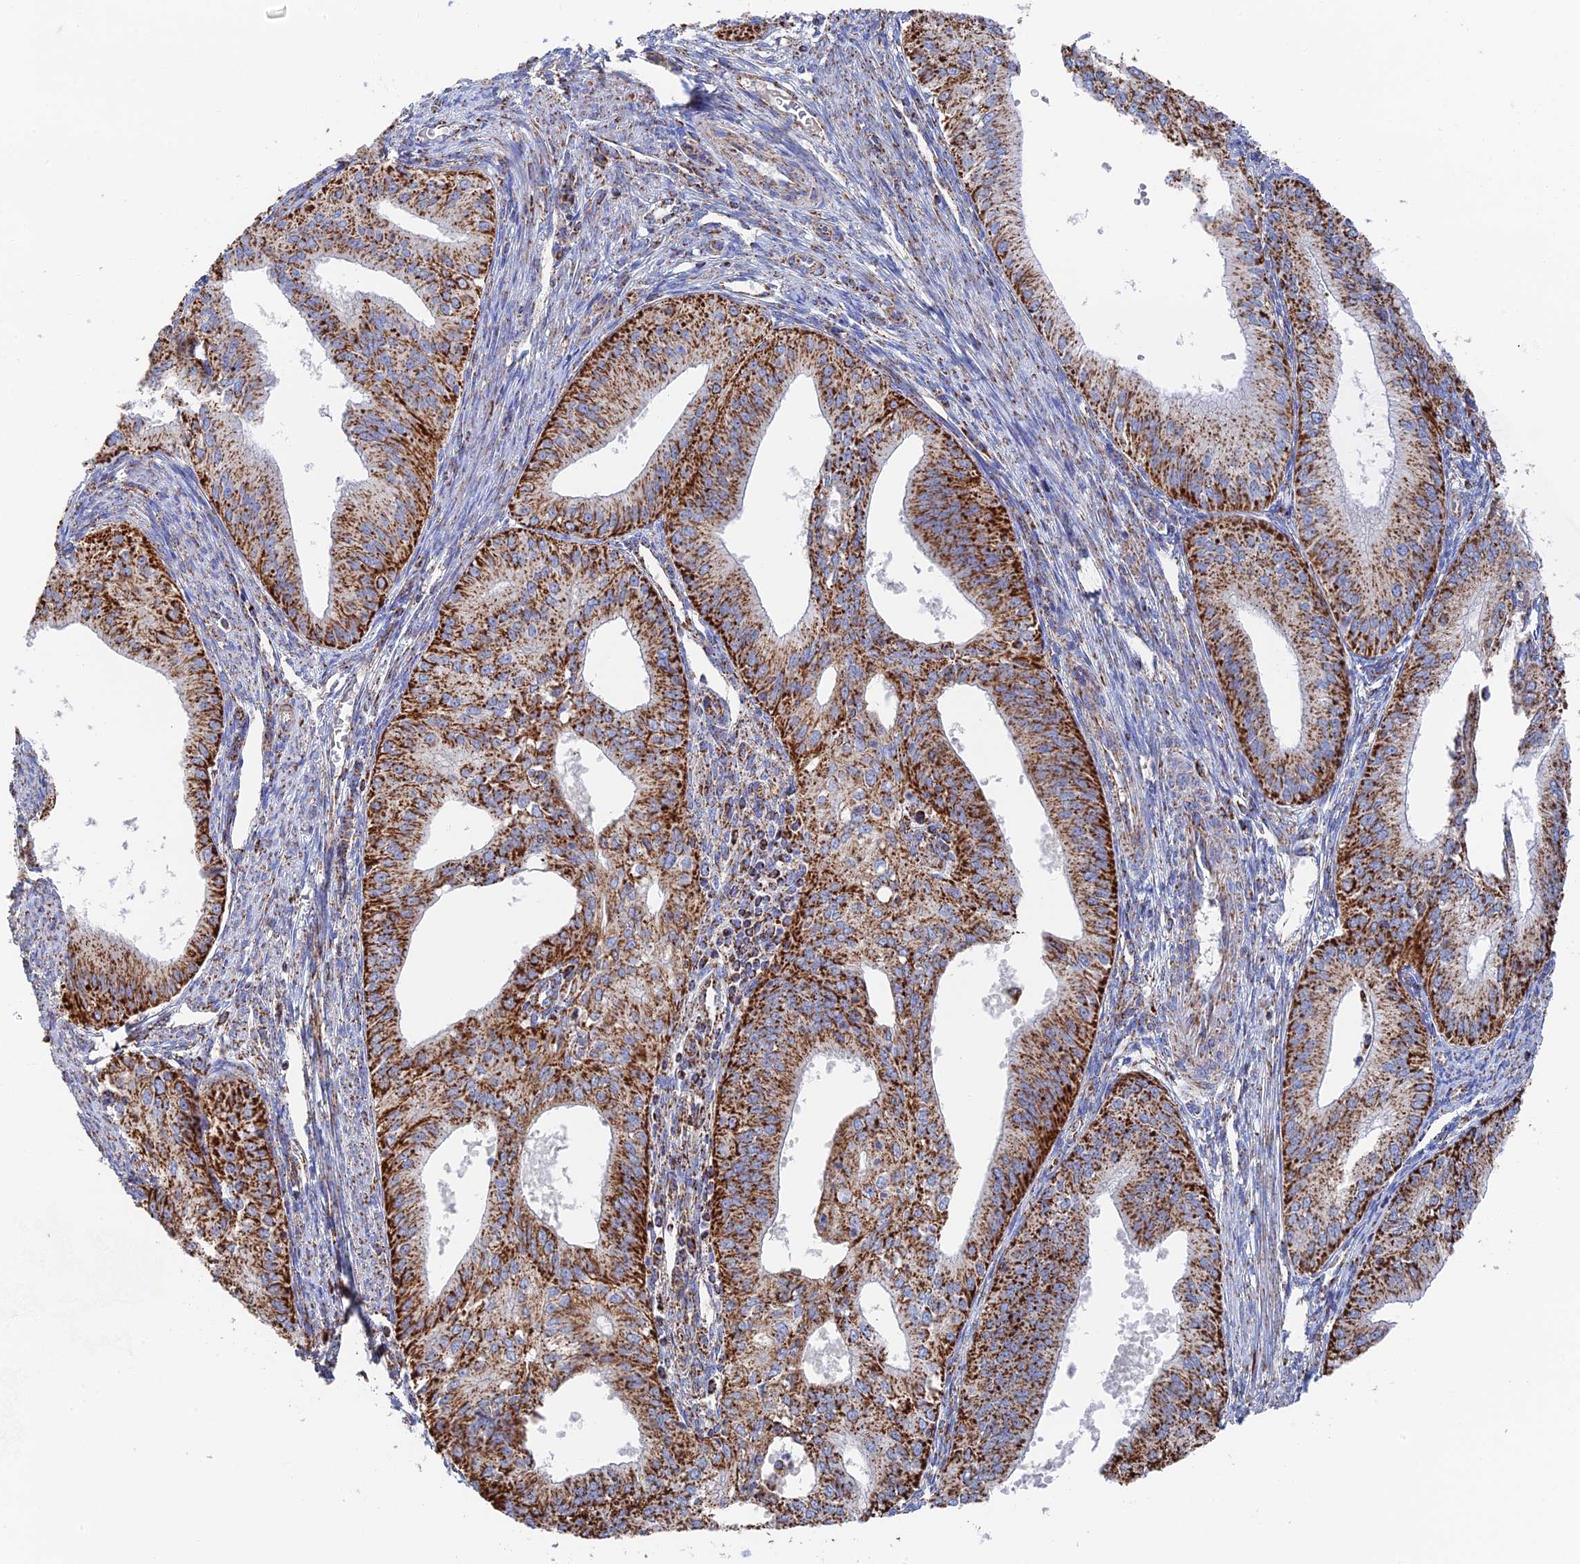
{"staining": {"intensity": "strong", "quantity": ">75%", "location": "cytoplasmic/membranous"}, "tissue": "endometrial cancer", "cell_type": "Tumor cells", "image_type": "cancer", "snomed": [{"axis": "morphology", "description": "Adenocarcinoma, NOS"}, {"axis": "topography", "description": "Endometrium"}], "caption": "High-power microscopy captured an IHC micrograph of endometrial adenocarcinoma, revealing strong cytoplasmic/membranous expression in approximately >75% of tumor cells.", "gene": "HAUS8", "patient": {"sex": "female", "age": 50}}